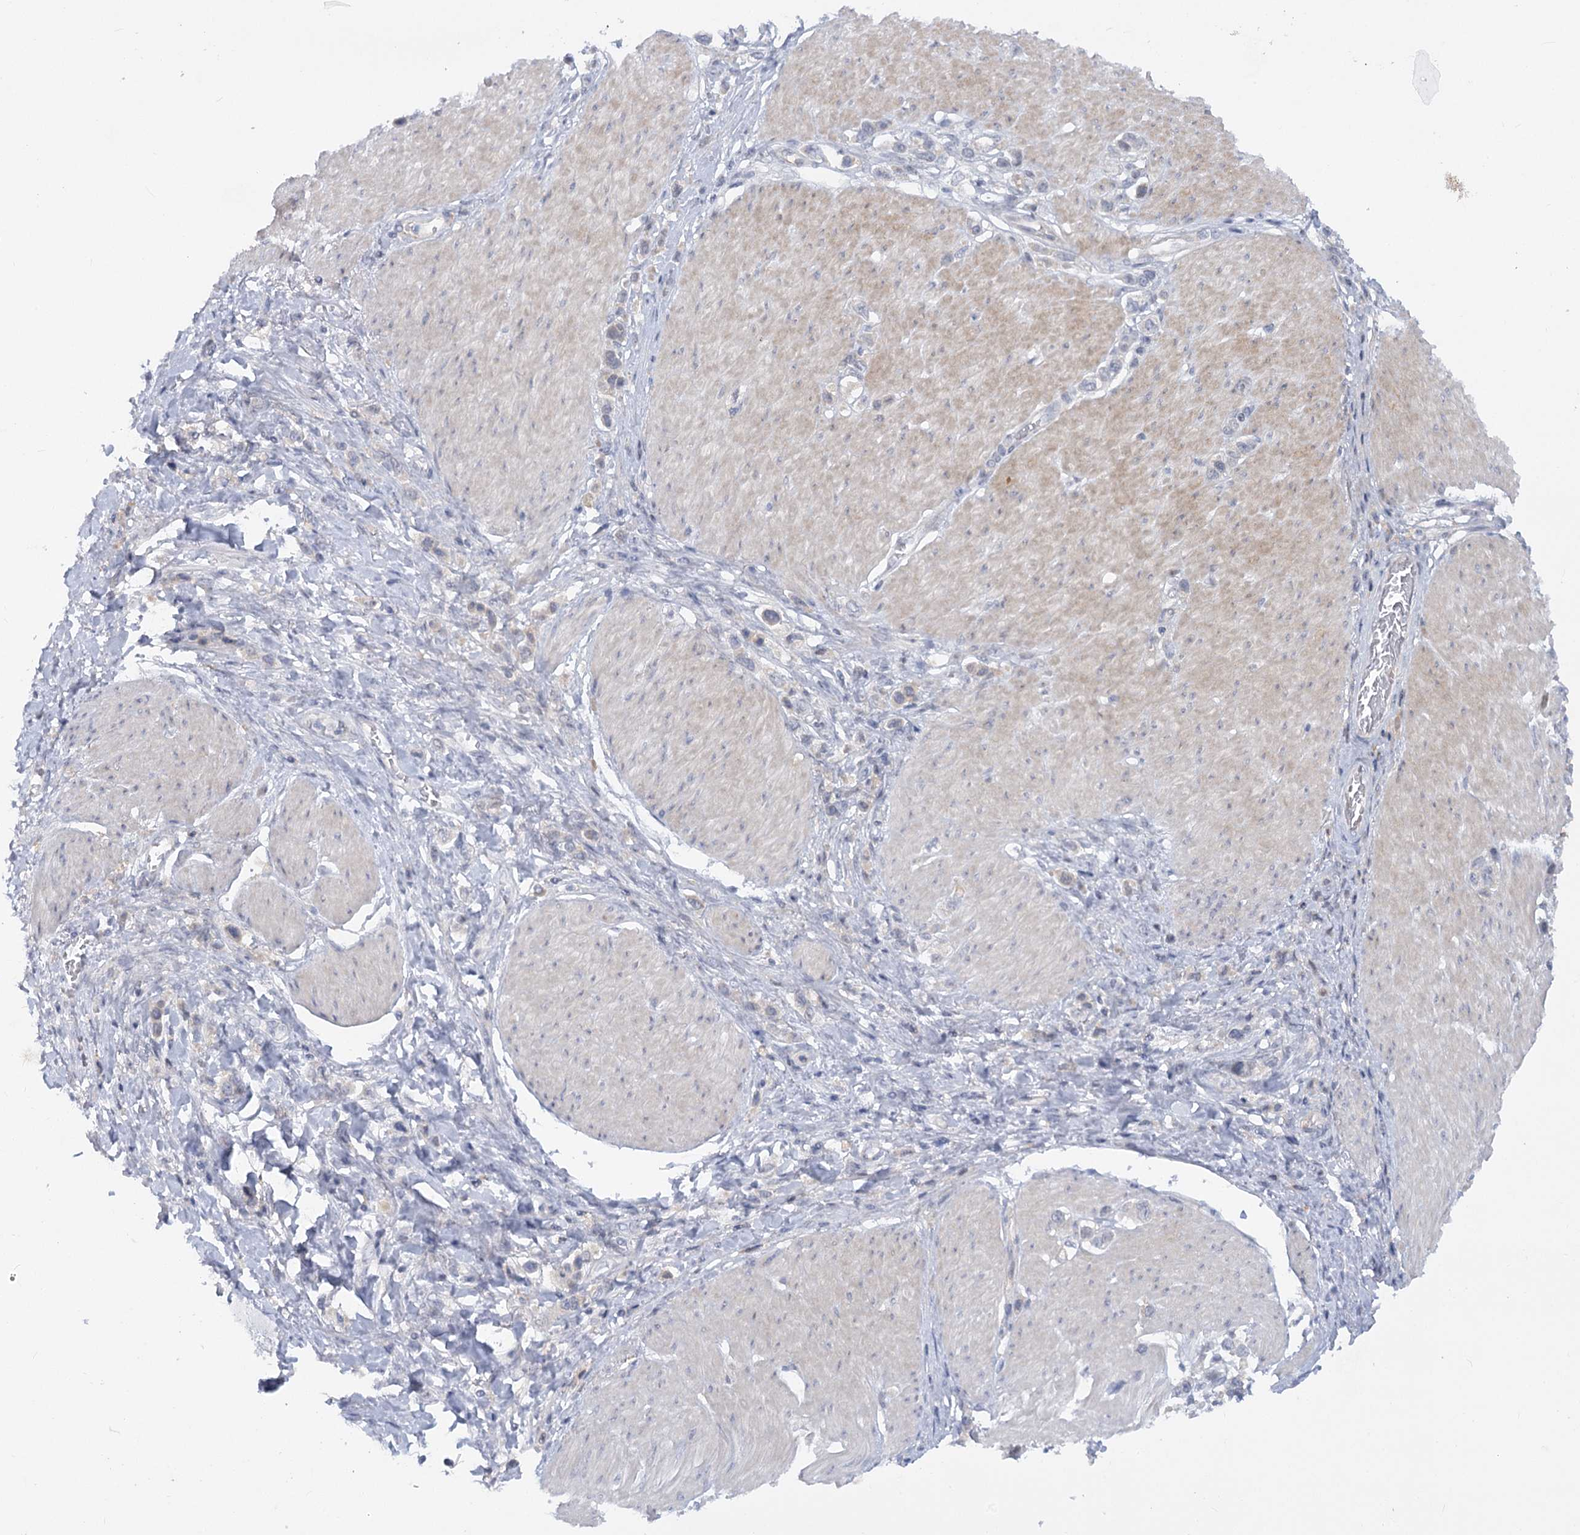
{"staining": {"intensity": "negative", "quantity": "none", "location": "none"}, "tissue": "stomach cancer", "cell_type": "Tumor cells", "image_type": "cancer", "snomed": [{"axis": "morphology", "description": "Normal tissue, NOS"}, {"axis": "morphology", "description": "Adenocarcinoma, NOS"}, {"axis": "topography", "description": "Stomach, upper"}, {"axis": "topography", "description": "Stomach"}], "caption": "High power microscopy photomicrograph of an immunohistochemistry (IHC) histopathology image of stomach cancer, revealing no significant expression in tumor cells. (DAB IHC, high magnification).", "gene": "EFHC2", "patient": {"sex": "female", "age": 65}}